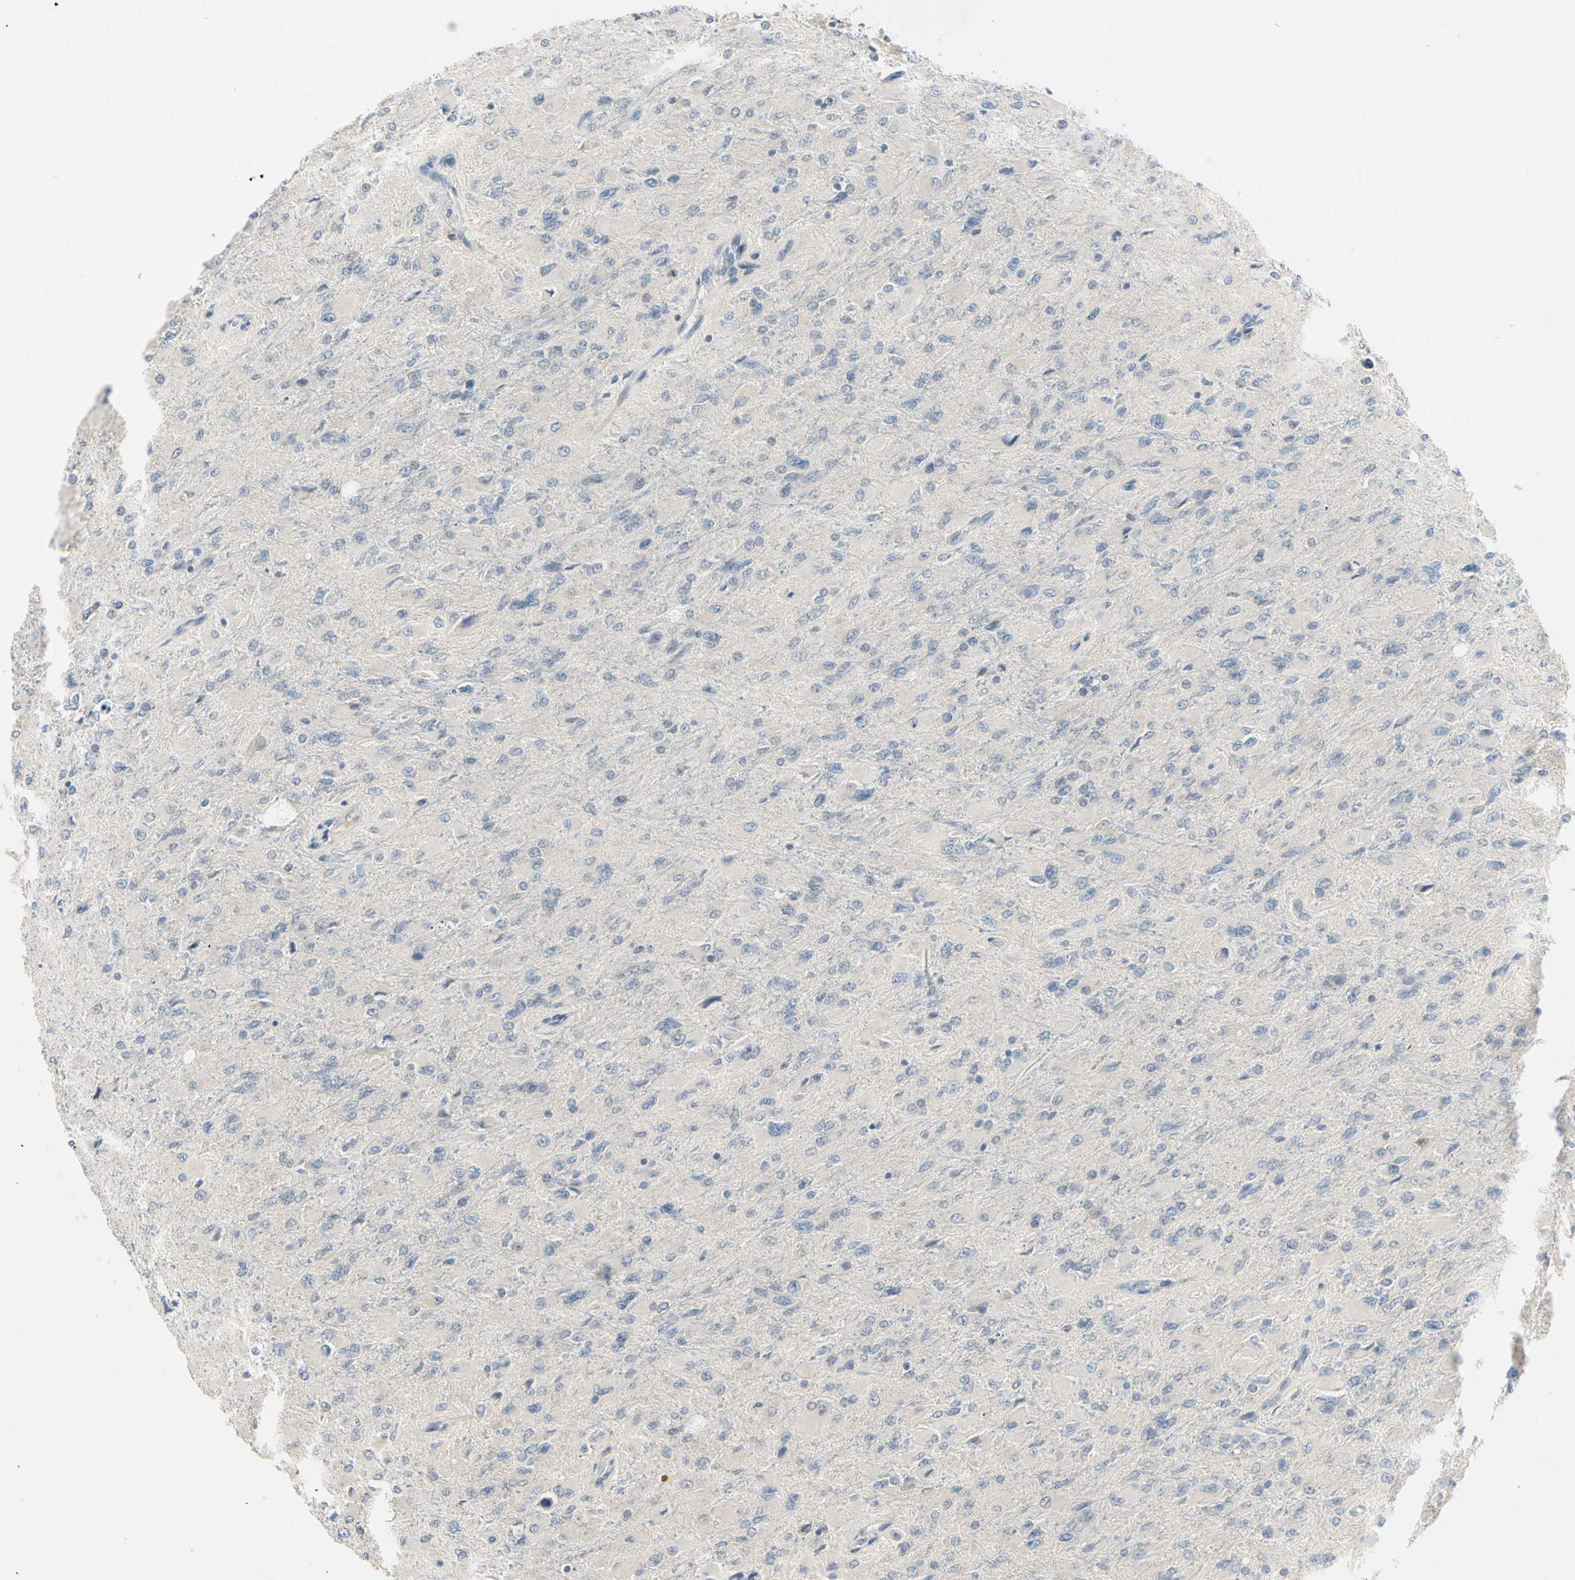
{"staining": {"intensity": "negative", "quantity": "none", "location": "none"}, "tissue": "glioma", "cell_type": "Tumor cells", "image_type": "cancer", "snomed": [{"axis": "morphology", "description": "Glioma, malignant, High grade"}, {"axis": "topography", "description": "Cerebral cortex"}], "caption": "A high-resolution photomicrograph shows immunohistochemistry (IHC) staining of high-grade glioma (malignant), which shows no significant positivity in tumor cells.", "gene": "PIP5K1B", "patient": {"sex": "female", "age": 36}}